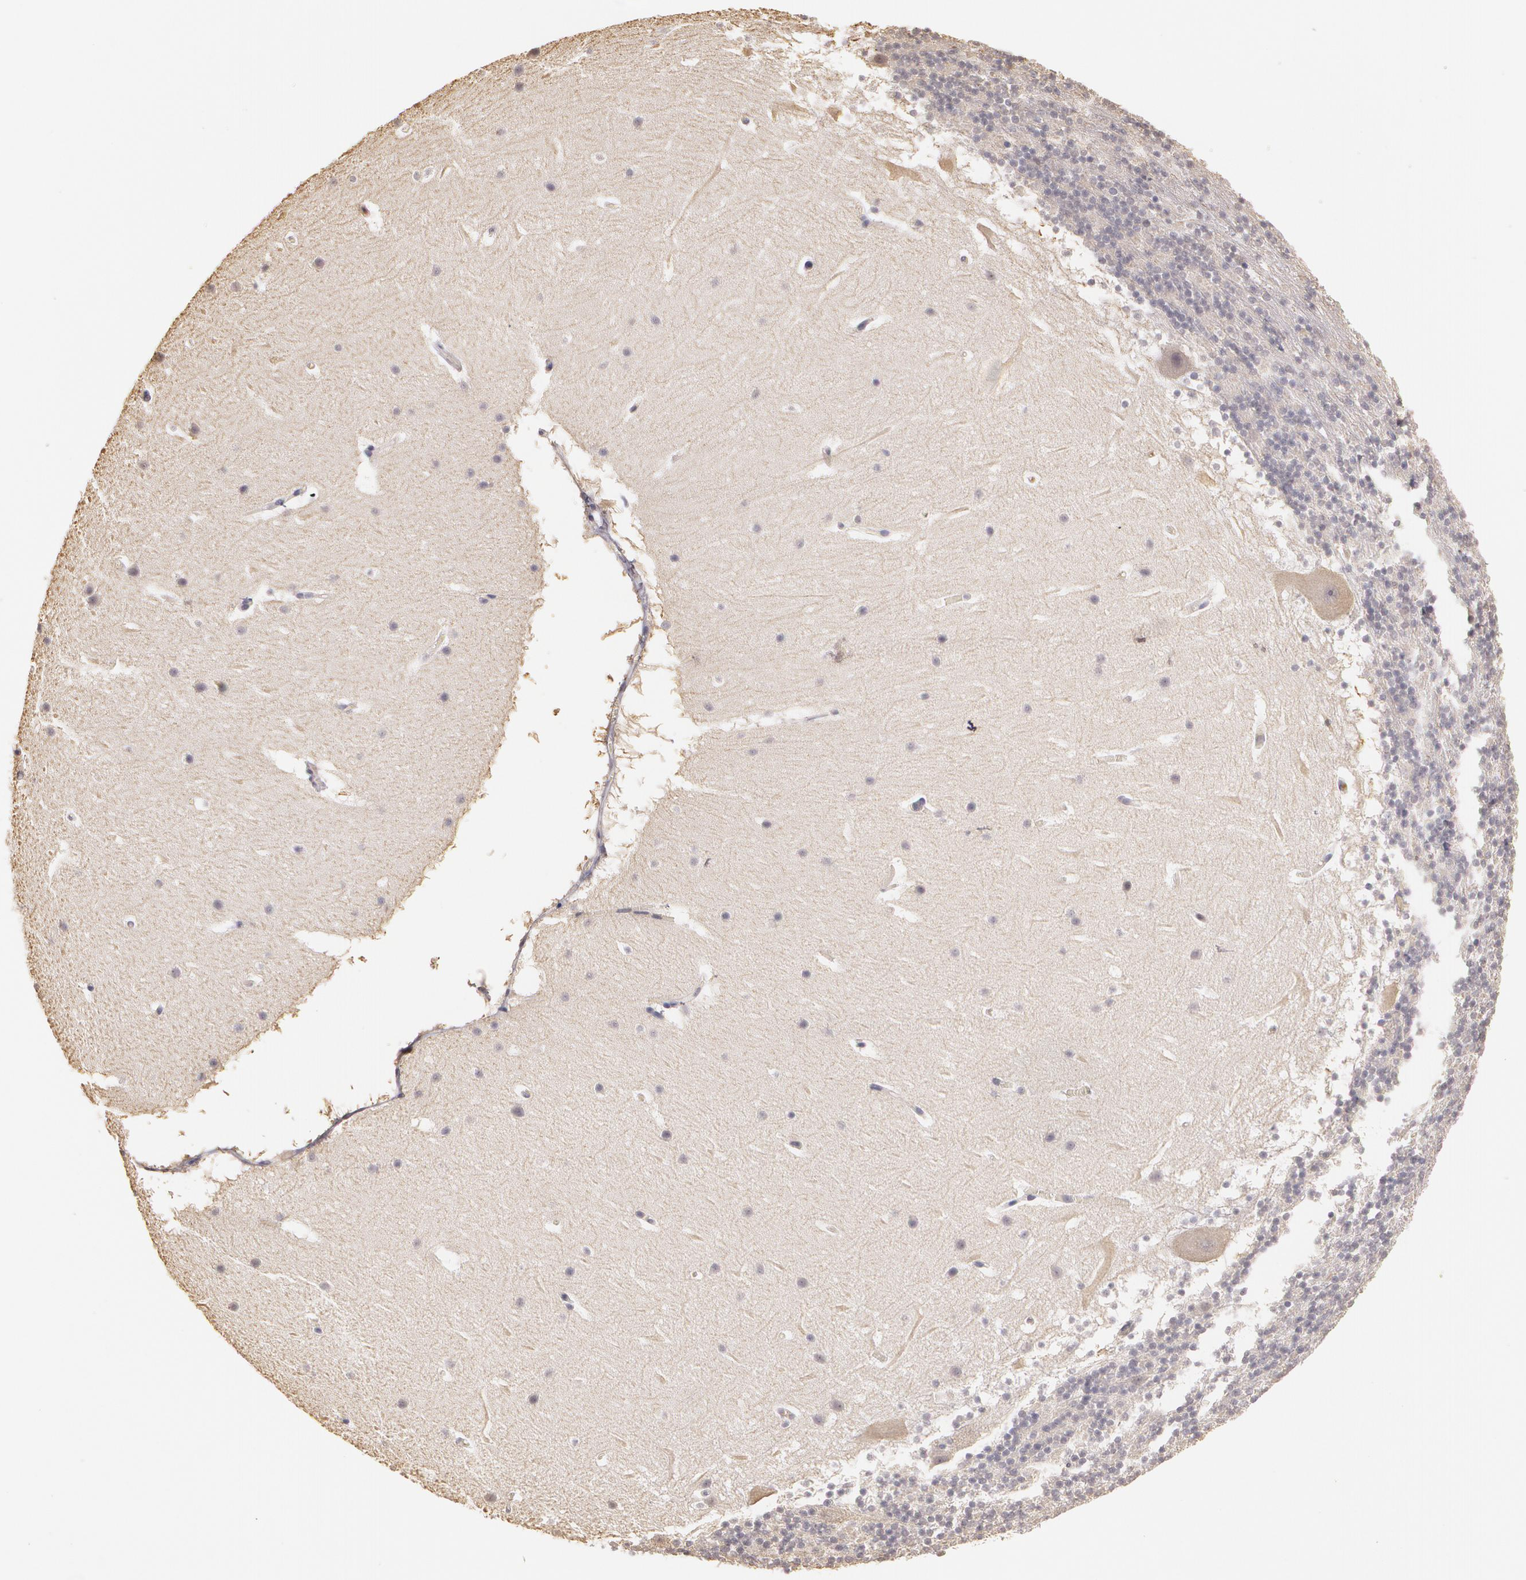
{"staining": {"intensity": "negative", "quantity": "none", "location": "none"}, "tissue": "cerebellum", "cell_type": "Cells in granular layer", "image_type": "normal", "snomed": [{"axis": "morphology", "description": "Normal tissue, NOS"}, {"axis": "topography", "description": "Cerebellum"}], "caption": "Immunohistochemical staining of unremarkable human cerebellum shows no significant expression in cells in granular layer.", "gene": "LRG1", "patient": {"sex": "male", "age": 45}}